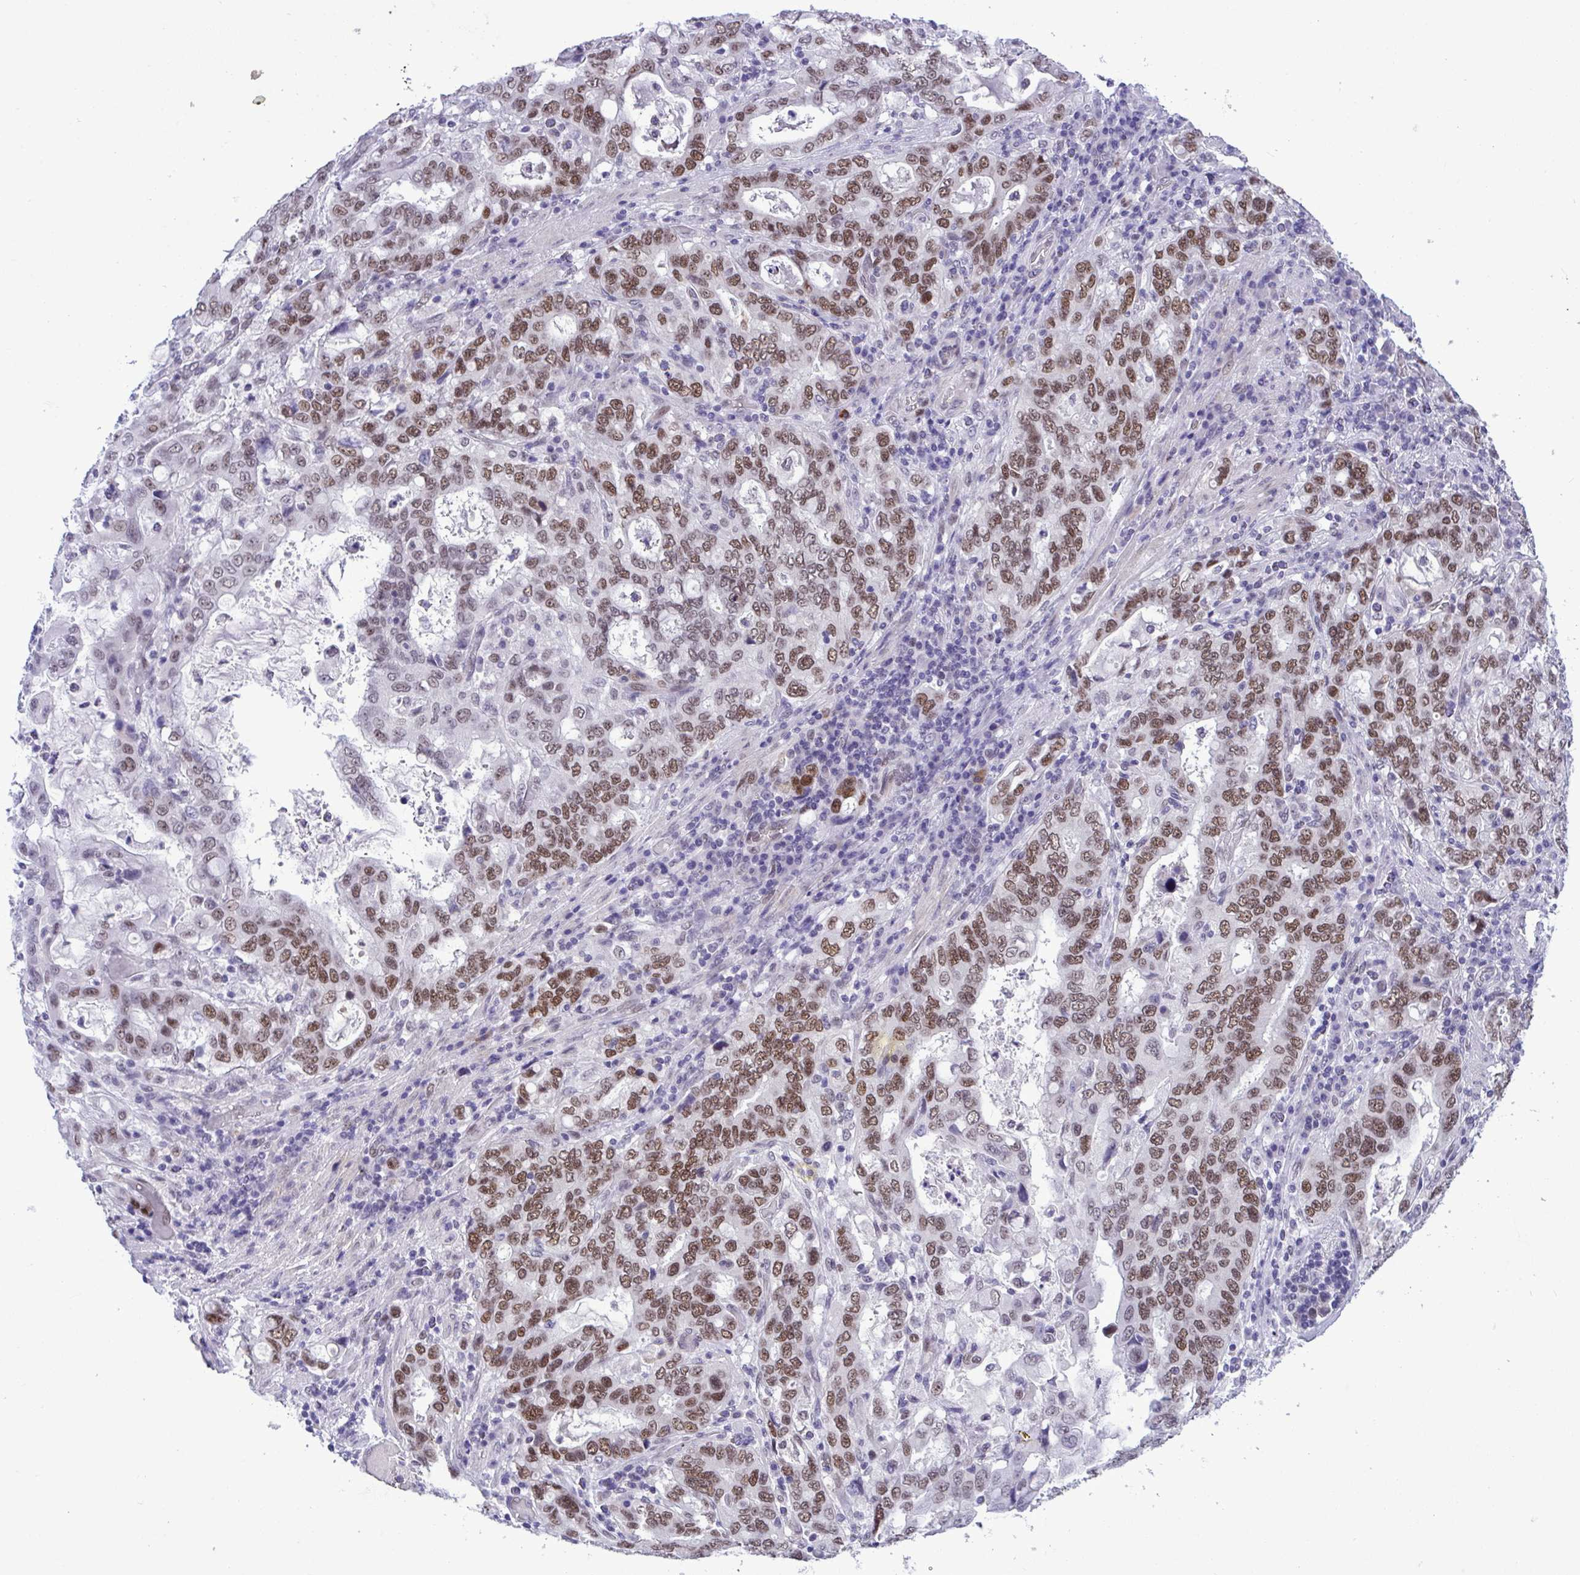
{"staining": {"intensity": "moderate", "quantity": ">75%", "location": "nuclear"}, "tissue": "stomach cancer", "cell_type": "Tumor cells", "image_type": "cancer", "snomed": [{"axis": "morphology", "description": "Adenocarcinoma, NOS"}, {"axis": "topography", "description": "Stomach, upper"}, {"axis": "topography", "description": "Stomach"}], "caption": "Stomach cancer stained with a brown dye demonstrates moderate nuclear positive positivity in approximately >75% of tumor cells.", "gene": "TEAD4", "patient": {"sex": "male", "age": 62}}